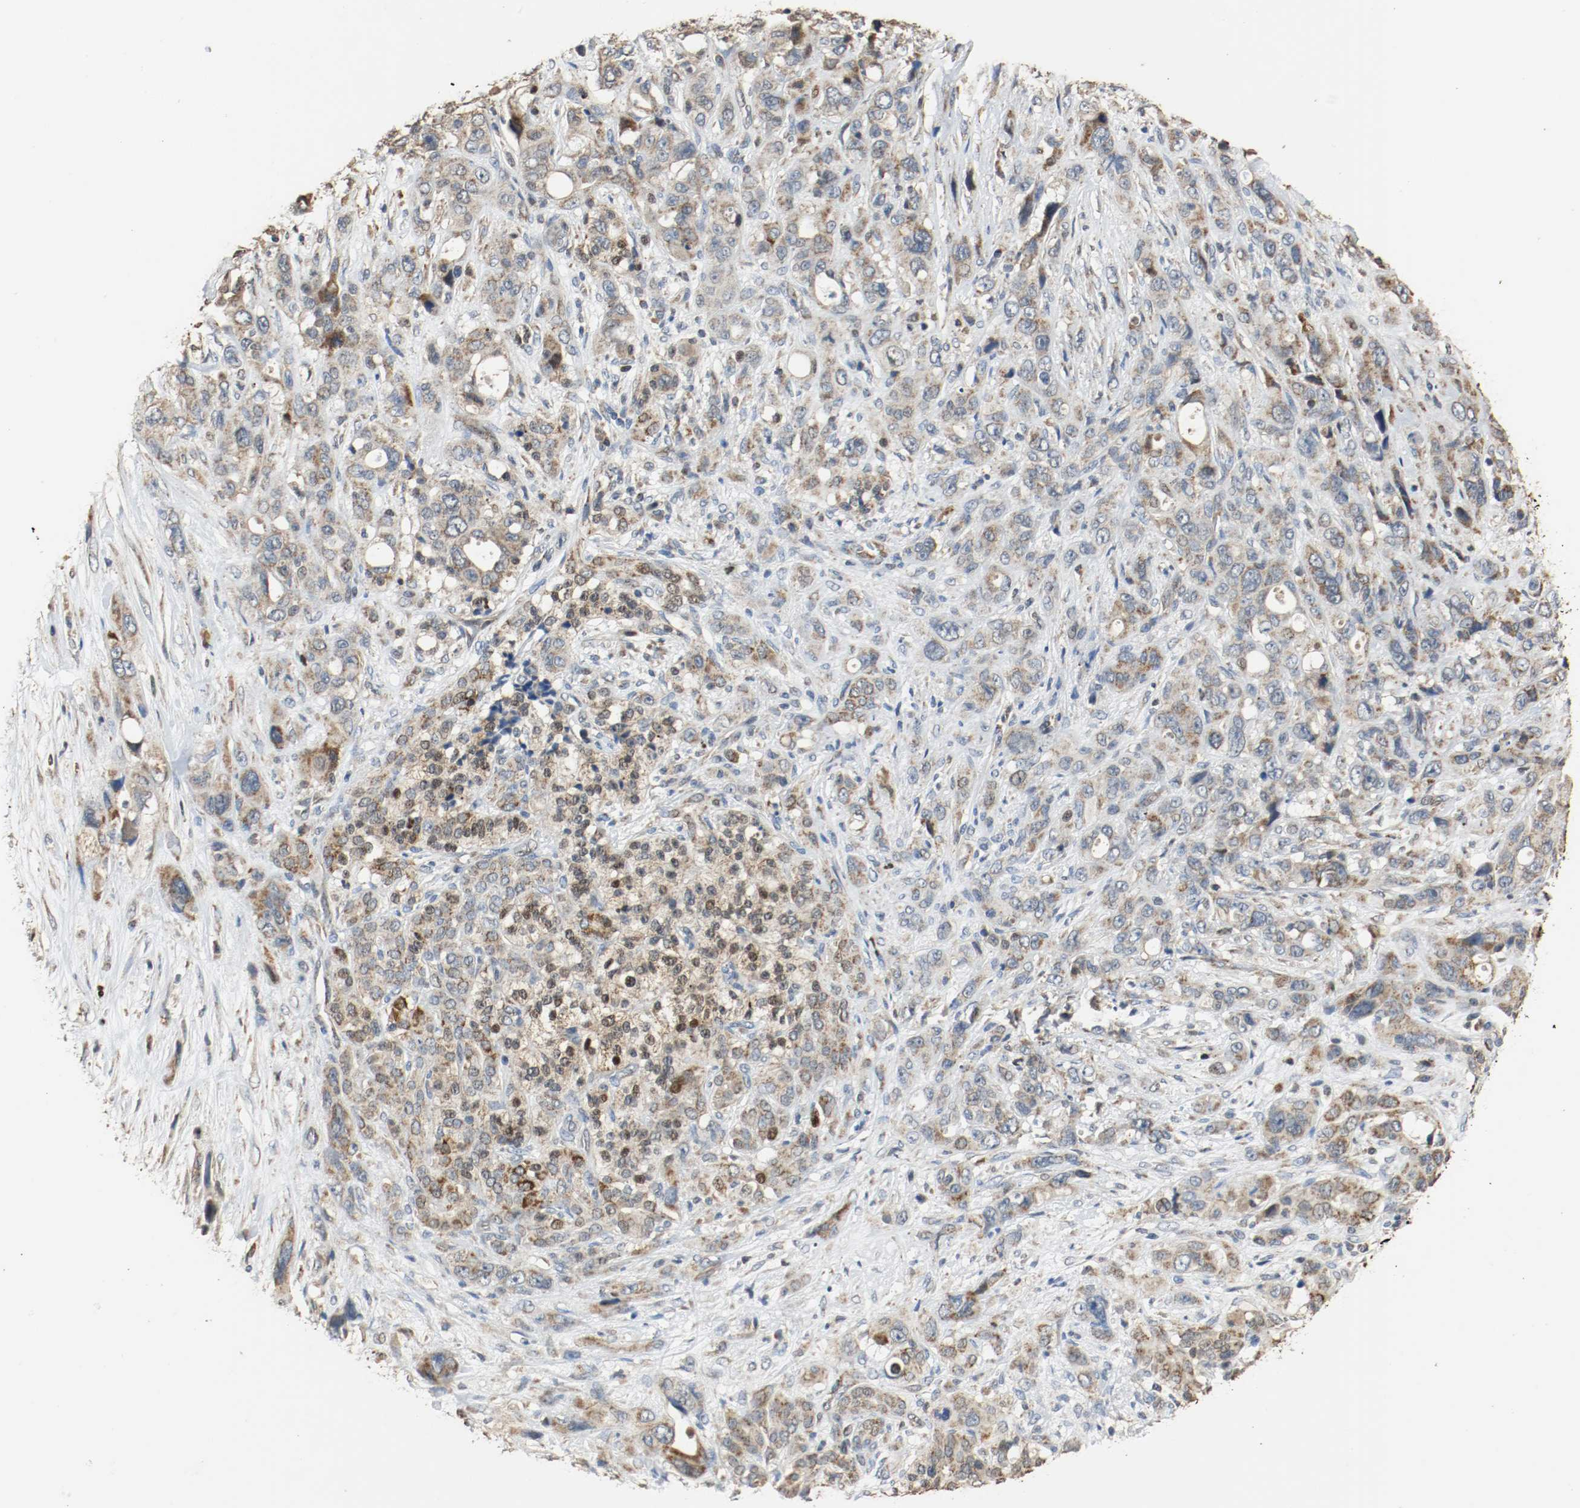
{"staining": {"intensity": "moderate", "quantity": ">75%", "location": "cytoplasmic/membranous"}, "tissue": "pancreatic cancer", "cell_type": "Tumor cells", "image_type": "cancer", "snomed": [{"axis": "morphology", "description": "Adenocarcinoma, NOS"}, {"axis": "topography", "description": "Pancreas"}], "caption": "IHC of adenocarcinoma (pancreatic) reveals medium levels of moderate cytoplasmic/membranous staining in about >75% of tumor cells. The protein is stained brown, and the nuclei are stained in blue (DAB IHC with brightfield microscopy, high magnification).", "gene": "ALDH4A1", "patient": {"sex": "male", "age": 46}}